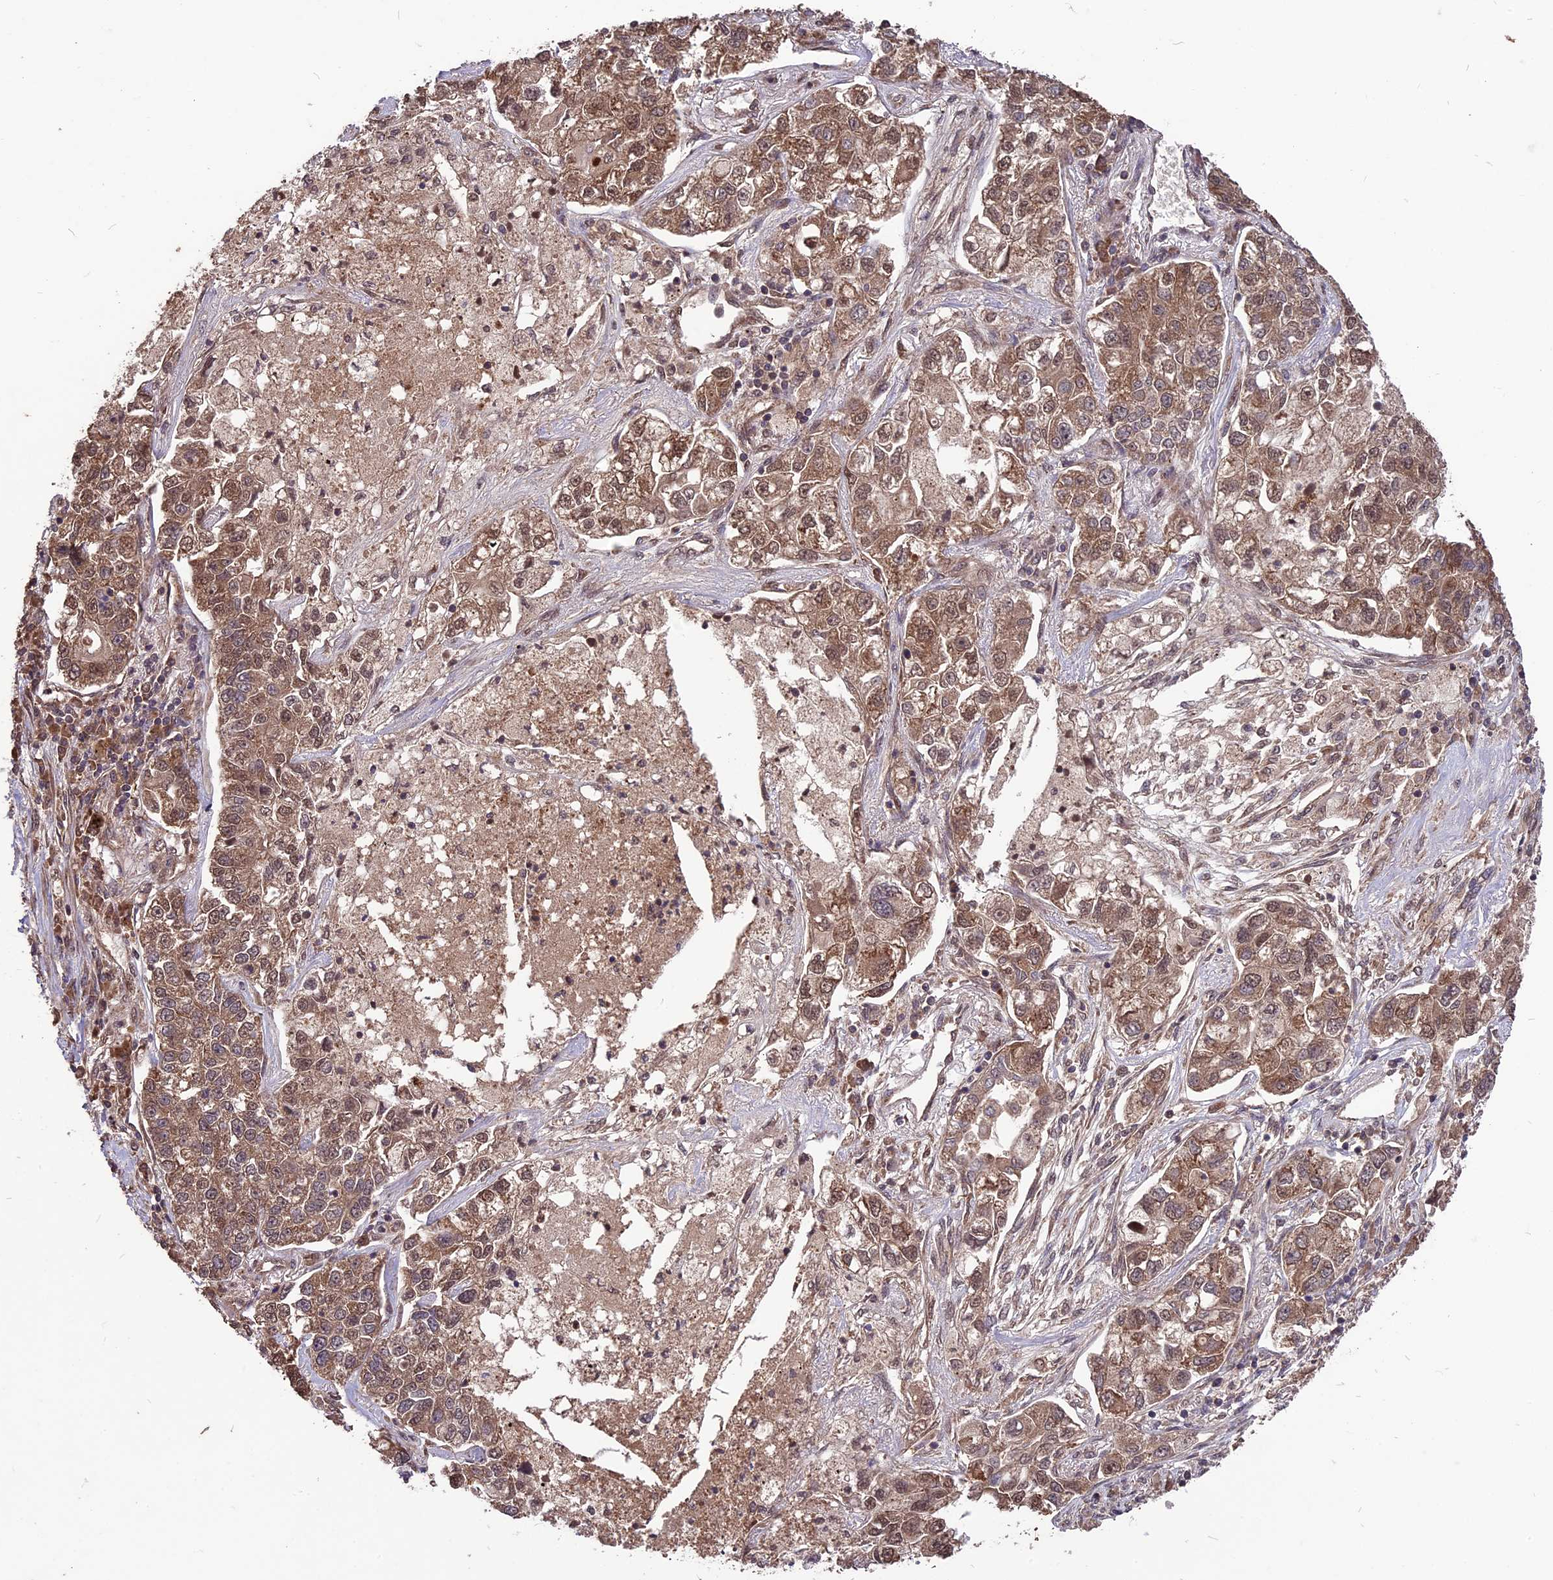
{"staining": {"intensity": "moderate", "quantity": ">75%", "location": "cytoplasmic/membranous,nuclear"}, "tissue": "lung cancer", "cell_type": "Tumor cells", "image_type": "cancer", "snomed": [{"axis": "morphology", "description": "Adenocarcinoma, NOS"}, {"axis": "topography", "description": "Lung"}], "caption": "Immunohistochemical staining of human lung cancer (adenocarcinoma) demonstrates medium levels of moderate cytoplasmic/membranous and nuclear protein positivity in about >75% of tumor cells.", "gene": "ZNF598", "patient": {"sex": "male", "age": 49}}